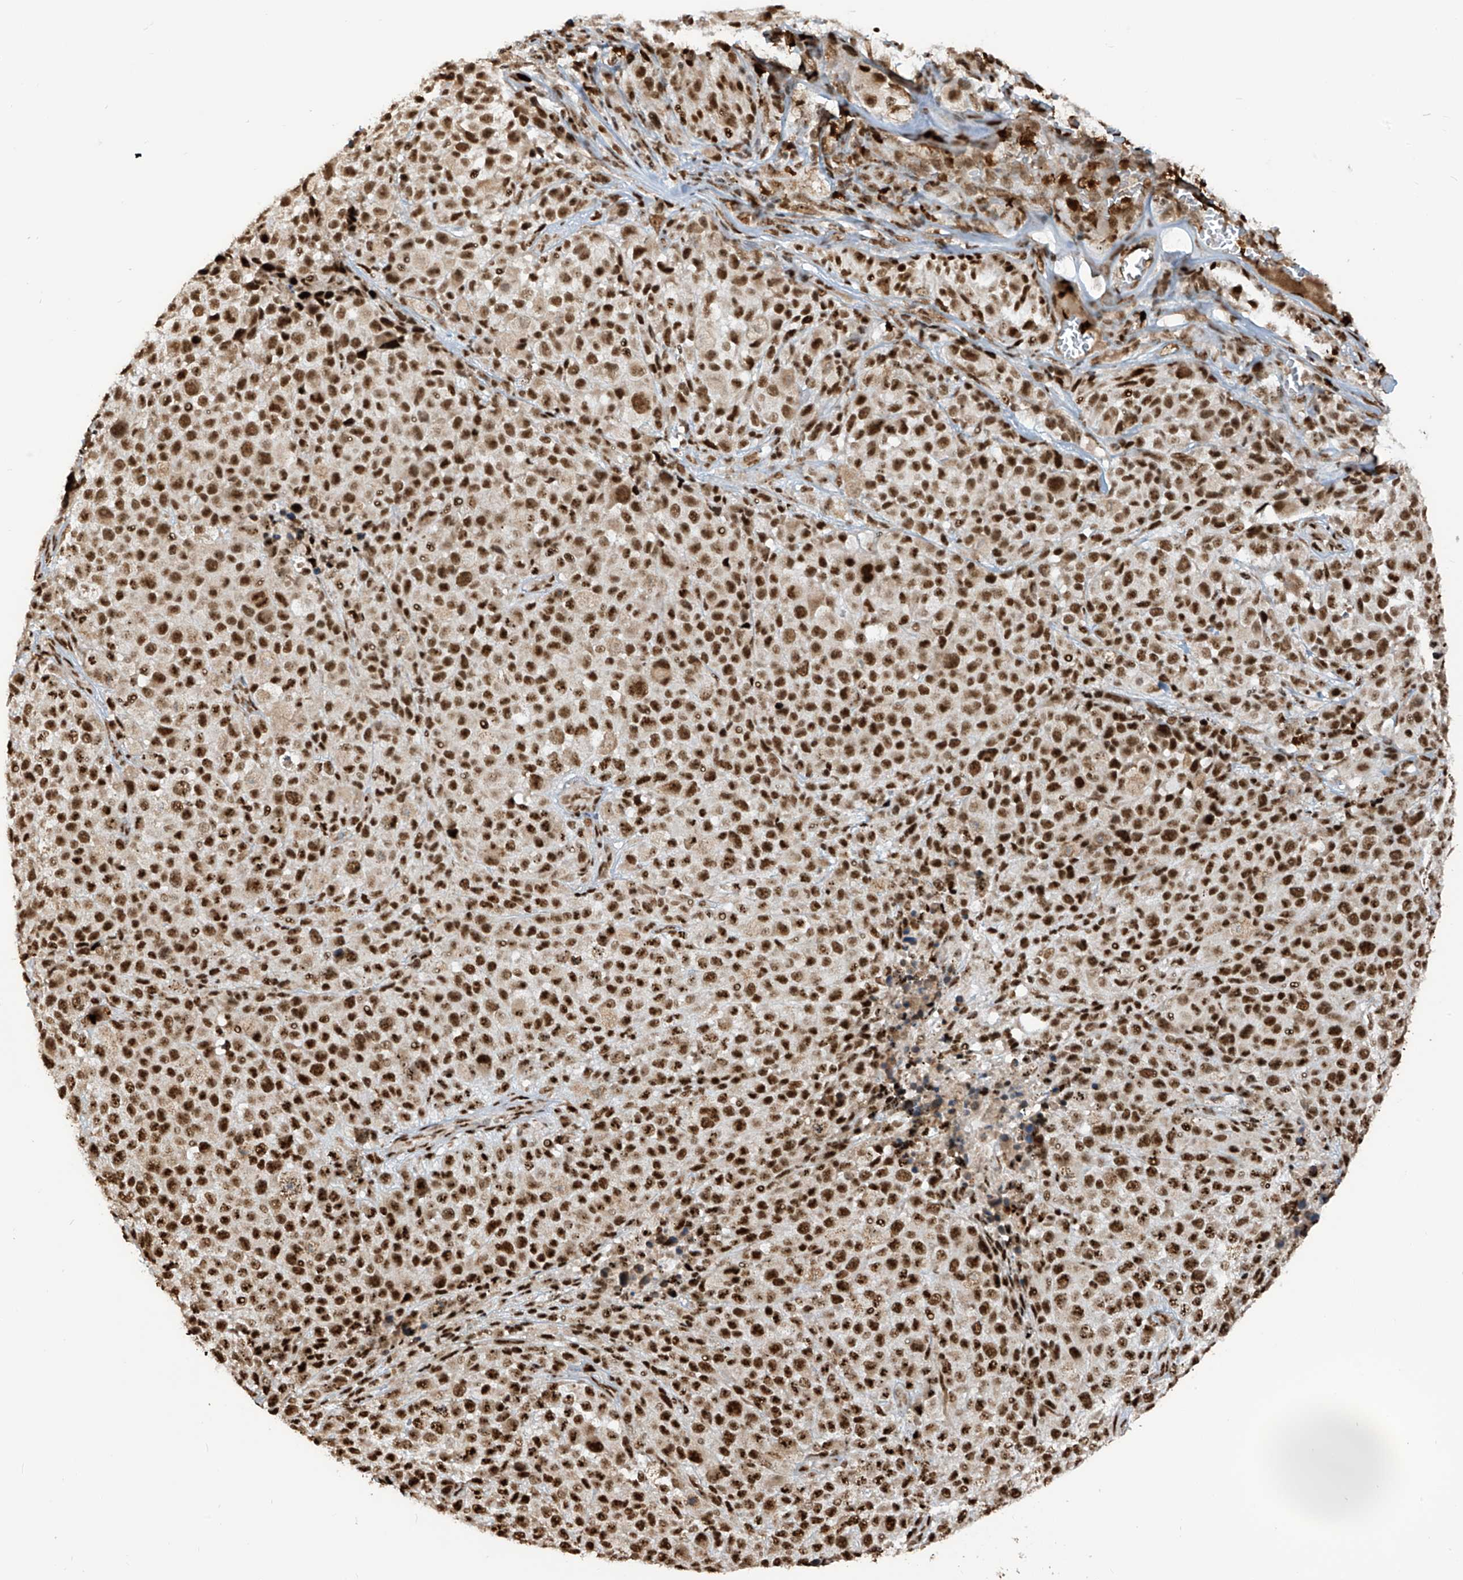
{"staining": {"intensity": "strong", "quantity": ">75%", "location": "nuclear"}, "tissue": "melanoma", "cell_type": "Tumor cells", "image_type": "cancer", "snomed": [{"axis": "morphology", "description": "Malignant melanoma, NOS"}, {"axis": "topography", "description": "Skin of trunk"}], "caption": "High-magnification brightfield microscopy of melanoma stained with DAB (brown) and counterstained with hematoxylin (blue). tumor cells exhibit strong nuclear positivity is seen in about>75% of cells.", "gene": "LBH", "patient": {"sex": "male", "age": 71}}